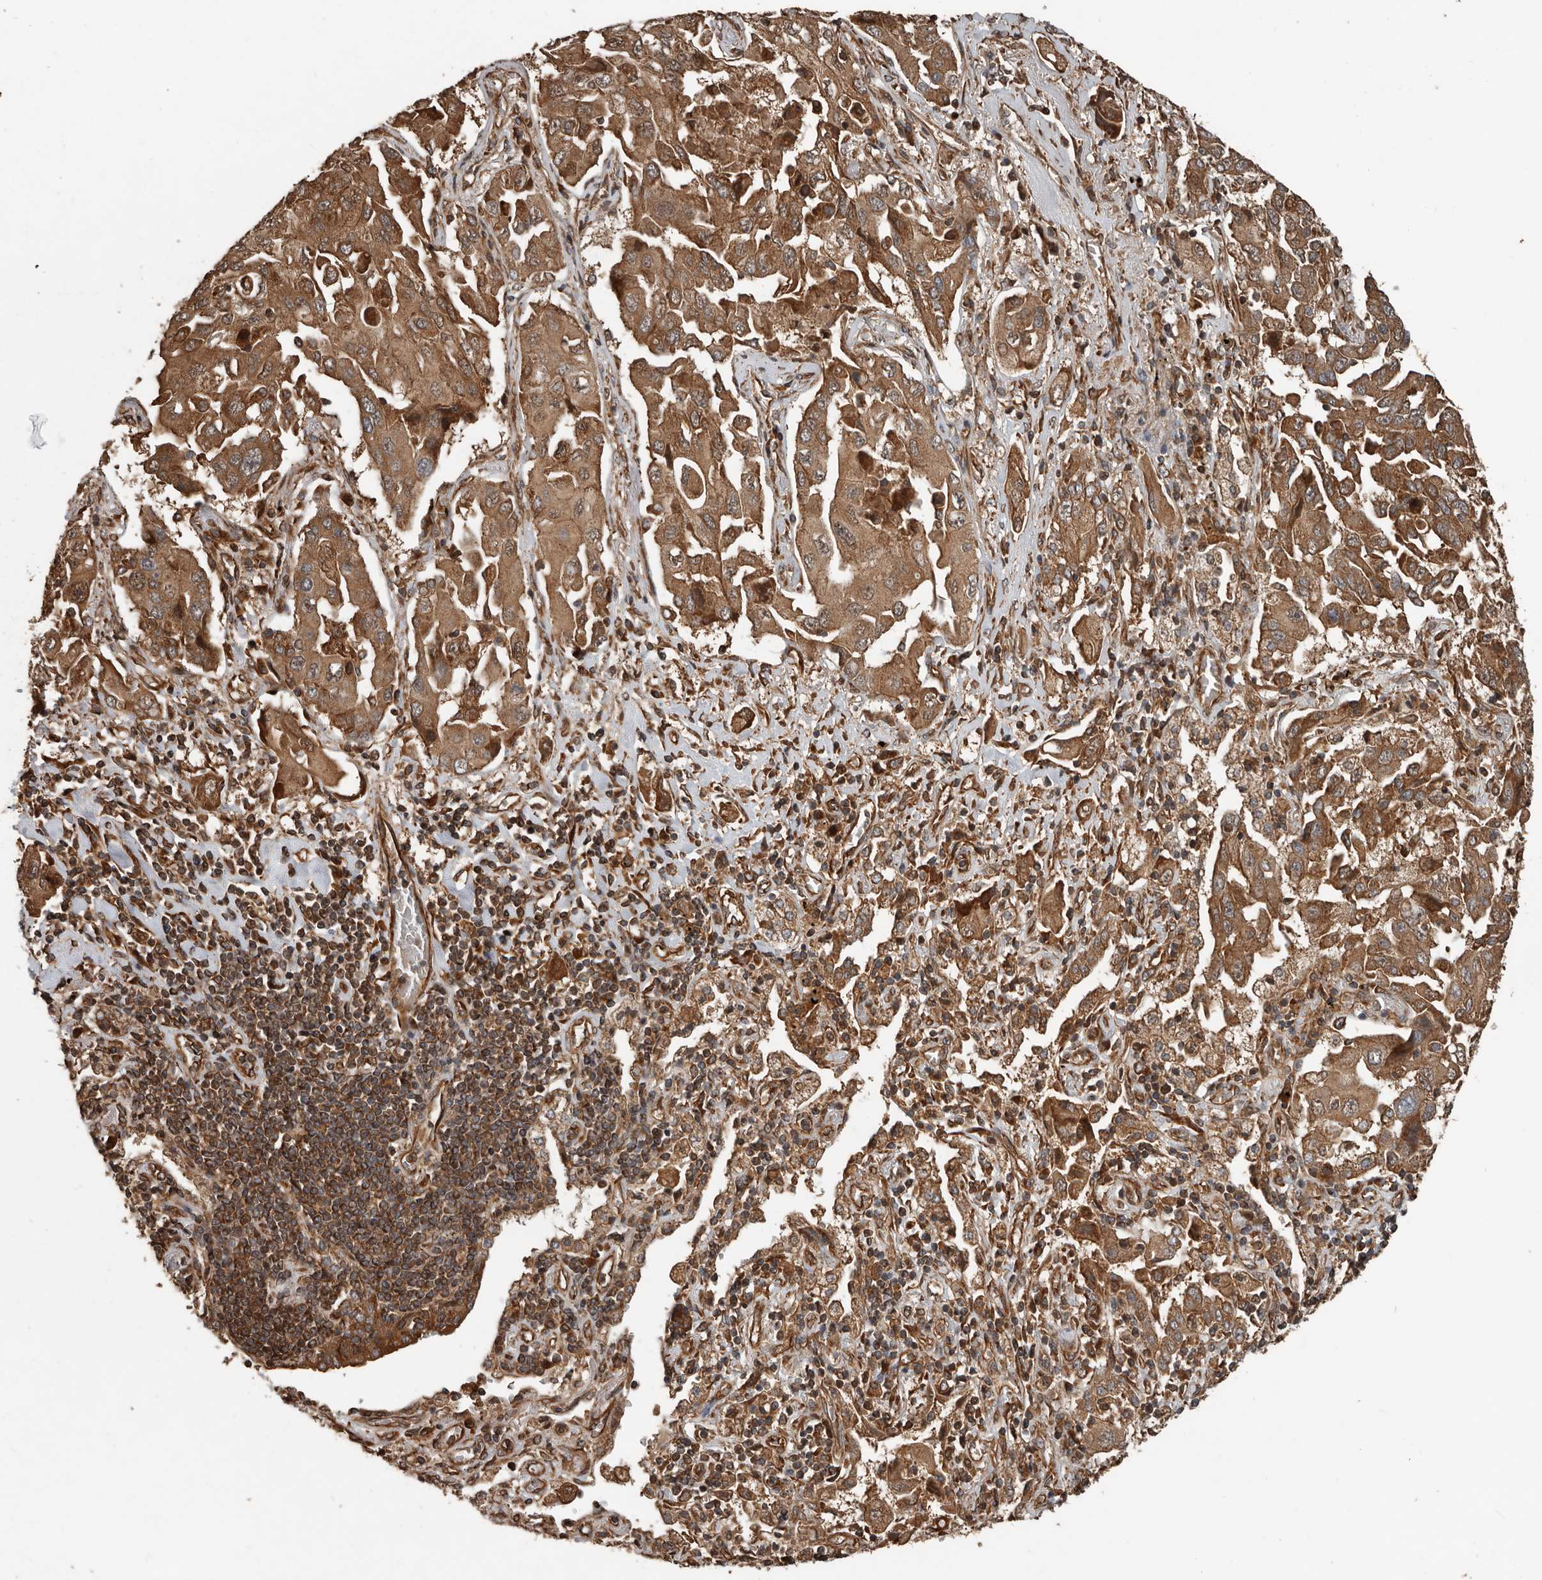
{"staining": {"intensity": "moderate", "quantity": ">75%", "location": "cytoplasmic/membranous"}, "tissue": "lung cancer", "cell_type": "Tumor cells", "image_type": "cancer", "snomed": [{"axis": "morphology", "description": "Adenocarcinoma, NOS"}, {"axis": "topography", "description": "Lung"}], "caption": "The histopathology image displays staining of adenocarcinoma (lung), revealing moderate cytoplasmic/membranous protein positivity (brown color) within tumor cells.", "gene": "YOD1", "patient": {"sex": "female", "age": 65}}